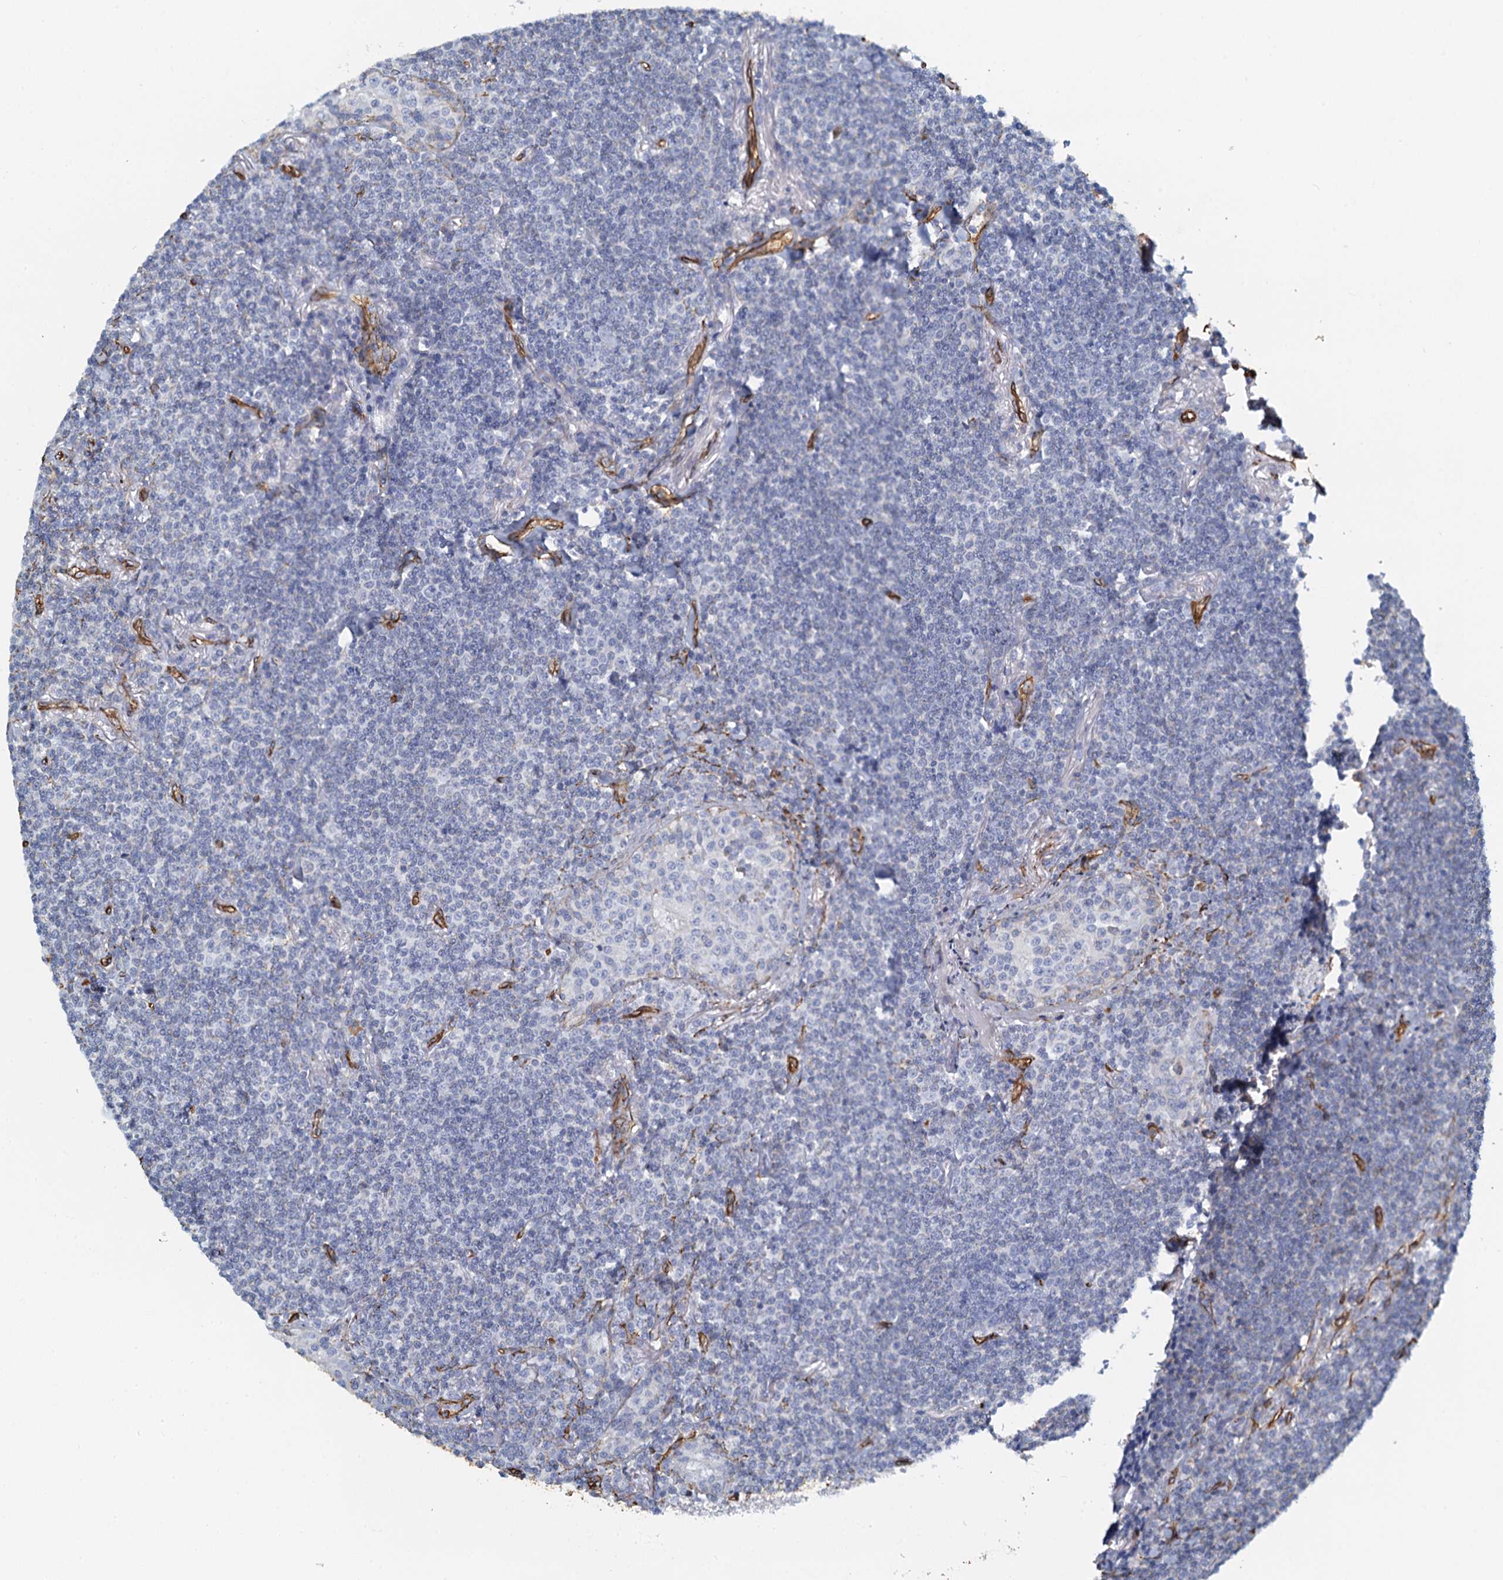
{"staining": {"intensity": "negative", "quantity": "none", "location": "none"}, "tissue": "lymphoma", "cell_type": "Tumor cells", "image_type": "cancer", "snomed": [{"axis": "morphology", "description": "Malignant lymphoma, non-Hodgkin's type, Low grade"}, {"axis": "topography", "description": "Lung"}], "caption": "This is a image of immunohistochemistry staining of lymphoma, which shows no staining in tumor cells.", "gene": "DGKG", "patient": {"sex": "female", "age": 71}}